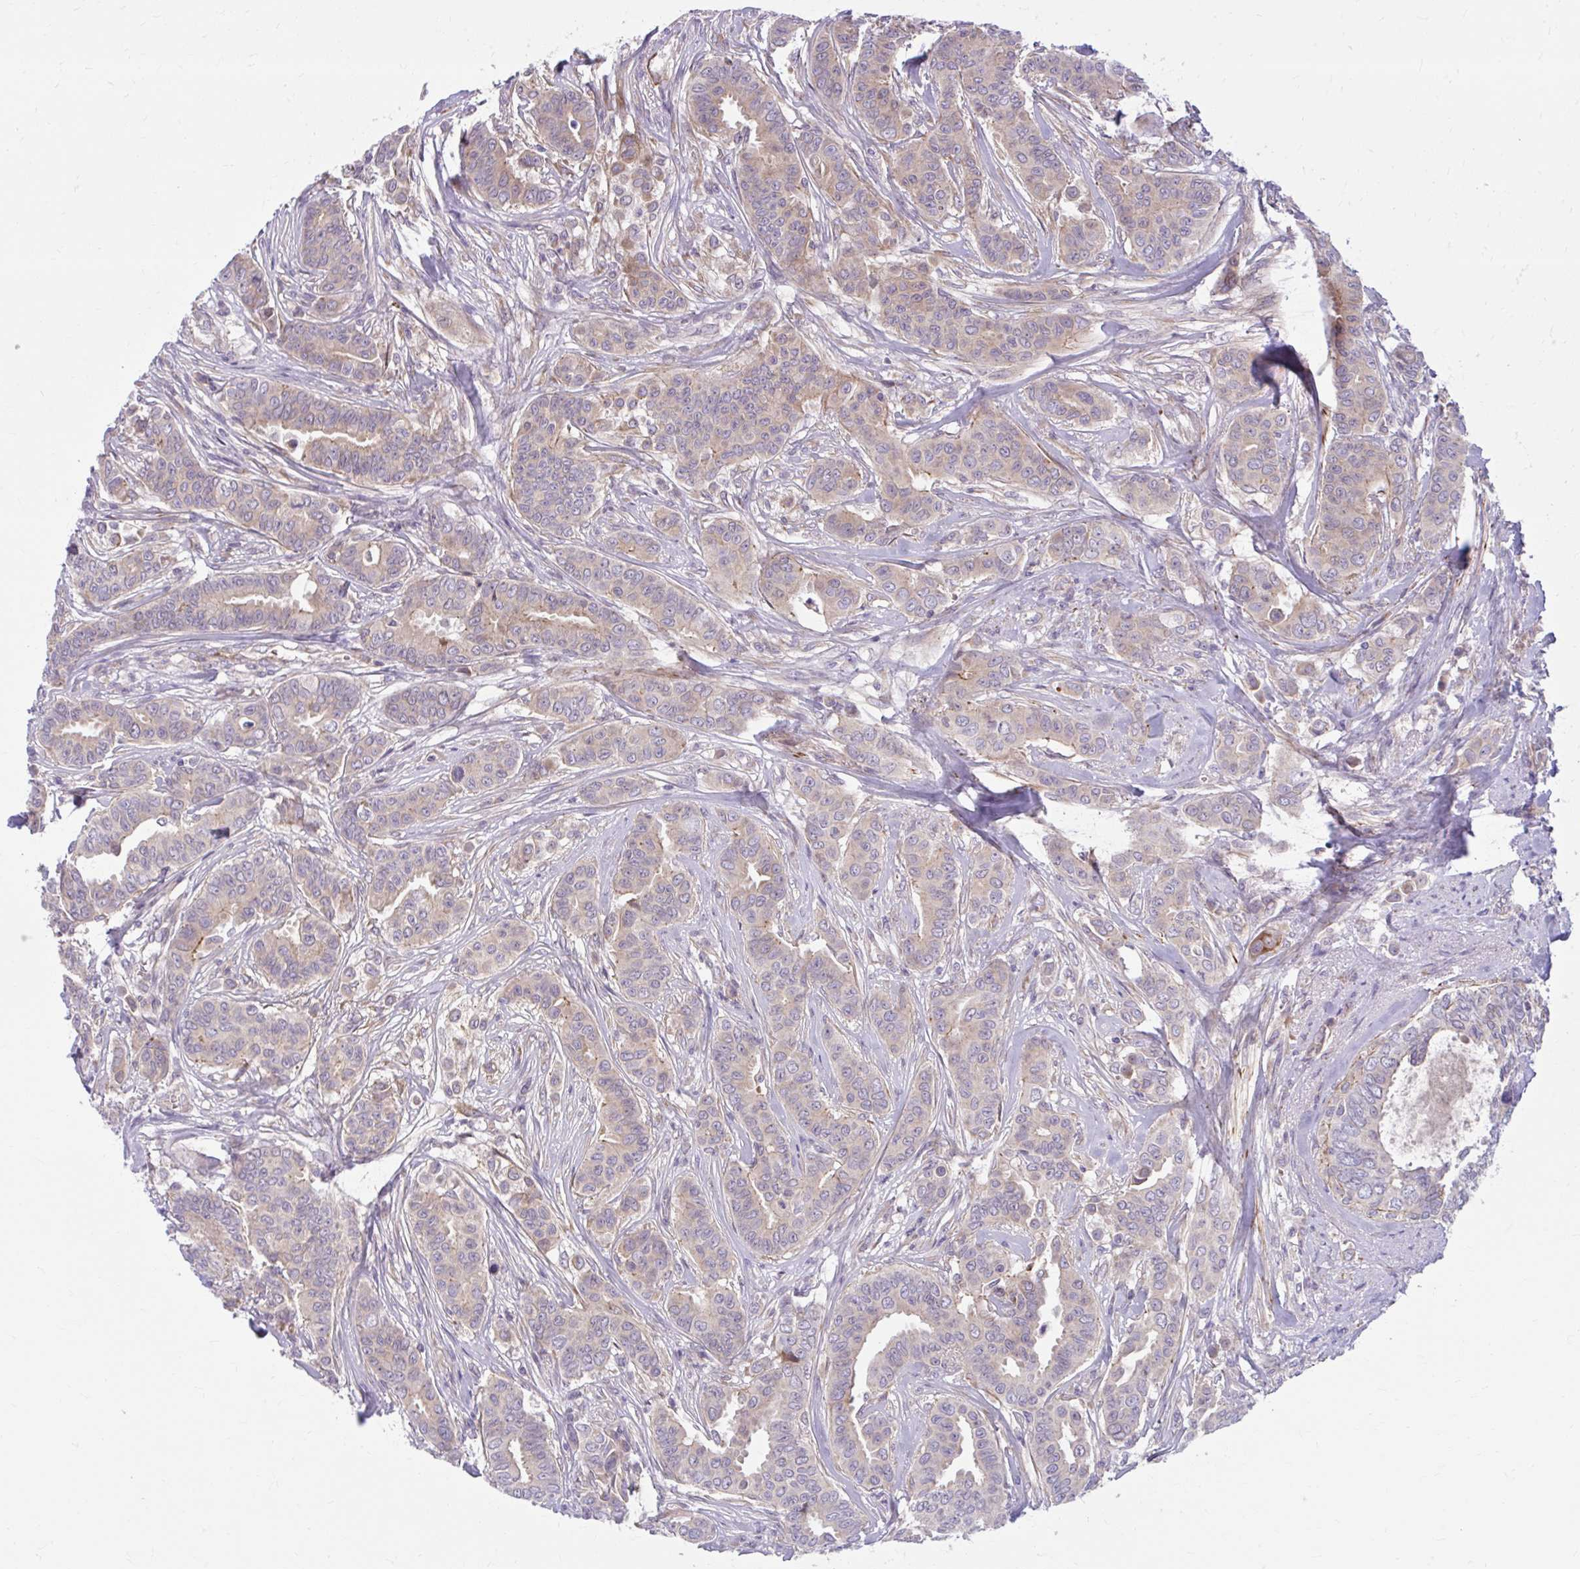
{"staining": {"intensity": "weak", "quantity": "<25%", "location": "cytoplasmic/membranous"}, "tissue": "breast cancer", "cell_type": "Tumor cells", "image_type": "cancer", "snomed": [{"axis": "morphology", "description": "Duct carcinoma"}, {"axis": "topography", "description": "Breast"}], "caption": "This is an immunohistochemistry photomicrograph of breast cancer (infiltrating ductal carcinoma). There is no staining in tumor cells.", "gene": "SNF8", "patient": {"sex": "female", "age": 45}}